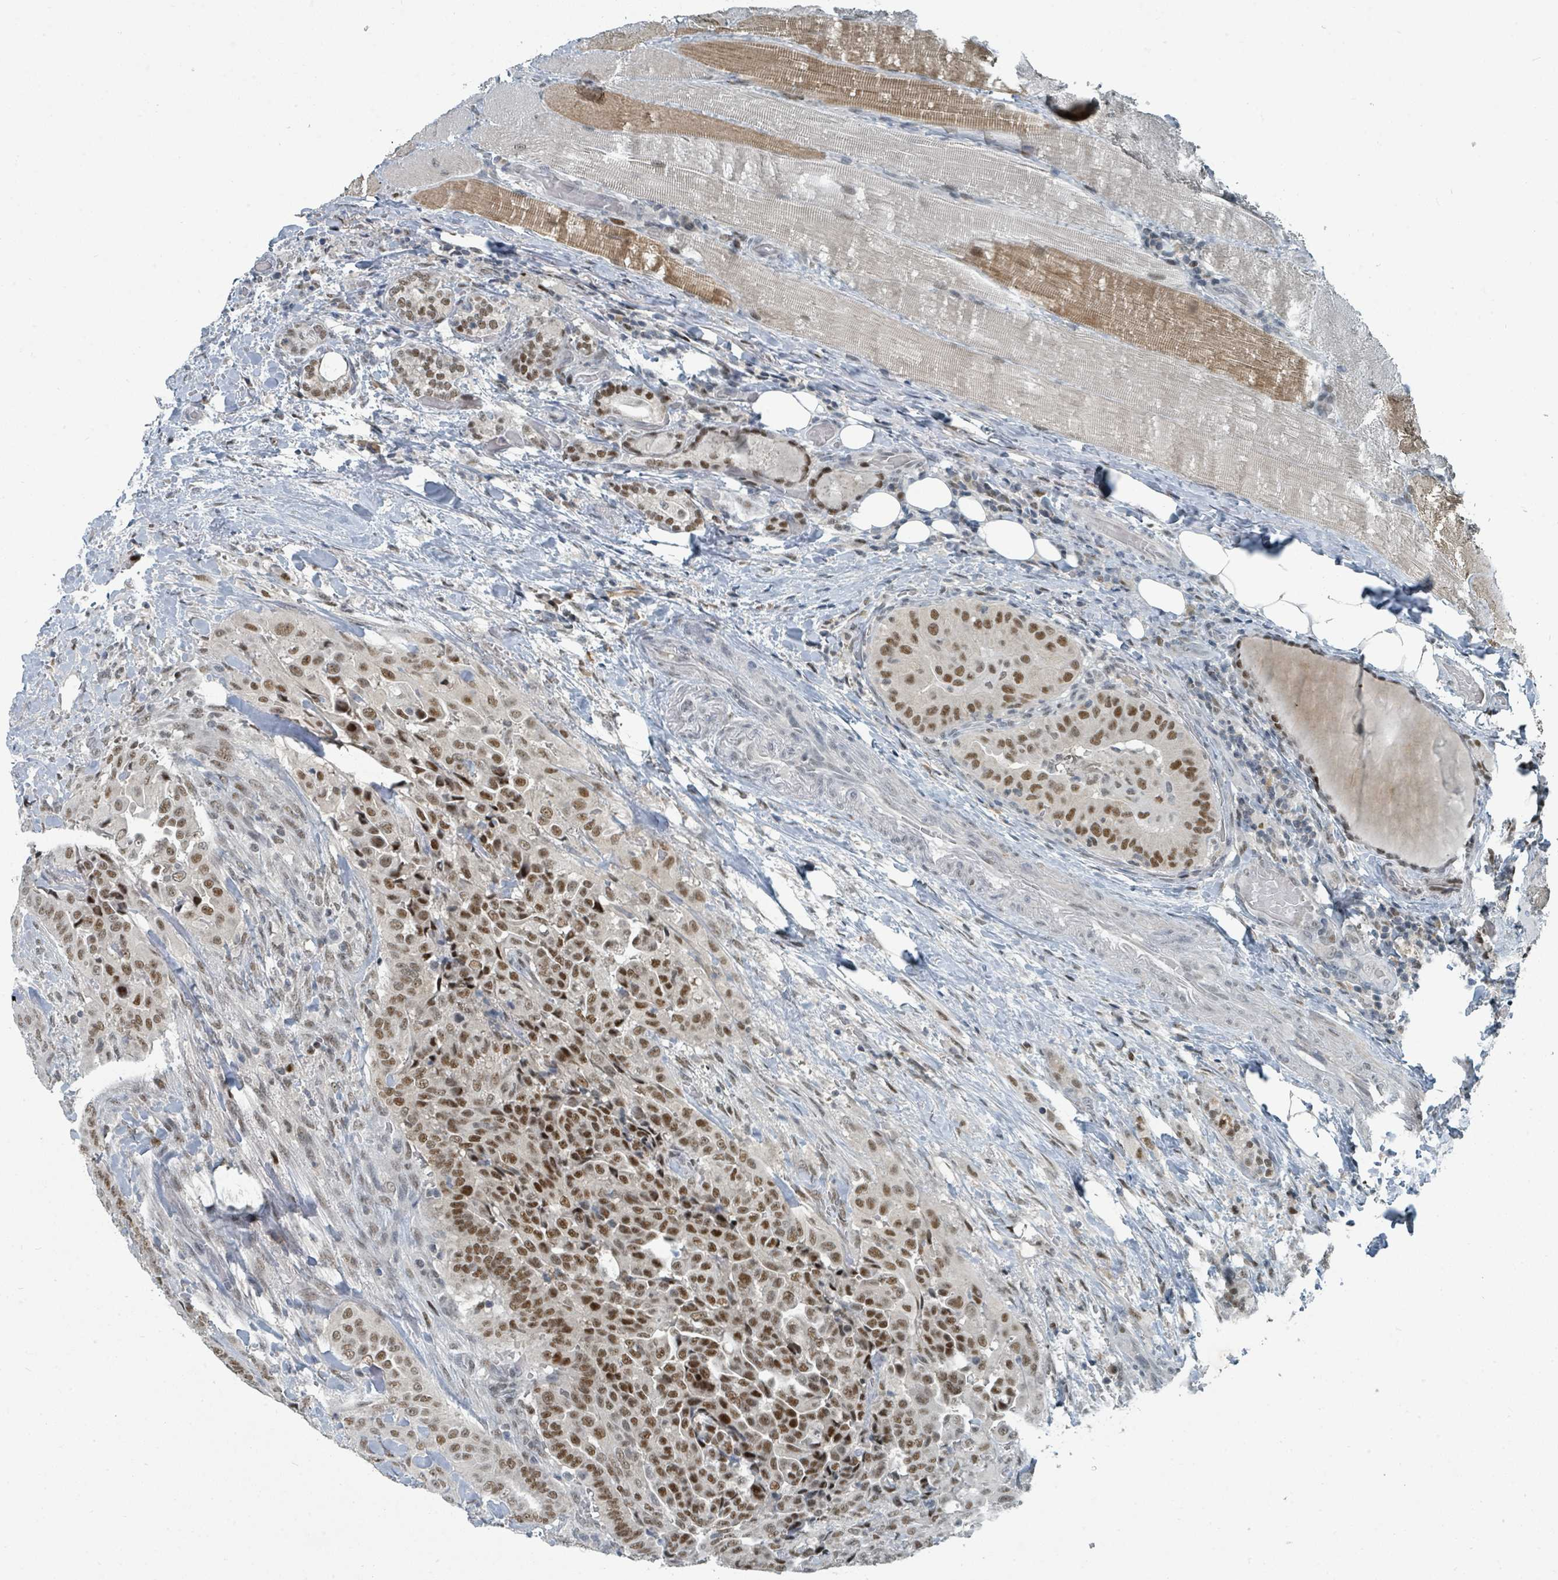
{"staining": {"intensity": "moderate", "quantity": ">75%", "location": "nuclear"}, "tissue": "thyroid cancer", "cell_type": "Tumor cells", "image_type": "cancer", "snomed": [{"axis": "morphology", "description": "Papillary adenocarcinoma, NOS"}, {"axis": "topography", "description": "Thyroid gland"}], "caption": "Protein expression analysis of human thyroid papillary adenocarcinoma reveals moderate nuclear expression in approximately >75% of tumor cells.", "gene": "UCK1", "patient": {"sex": "male", "age": 61}}